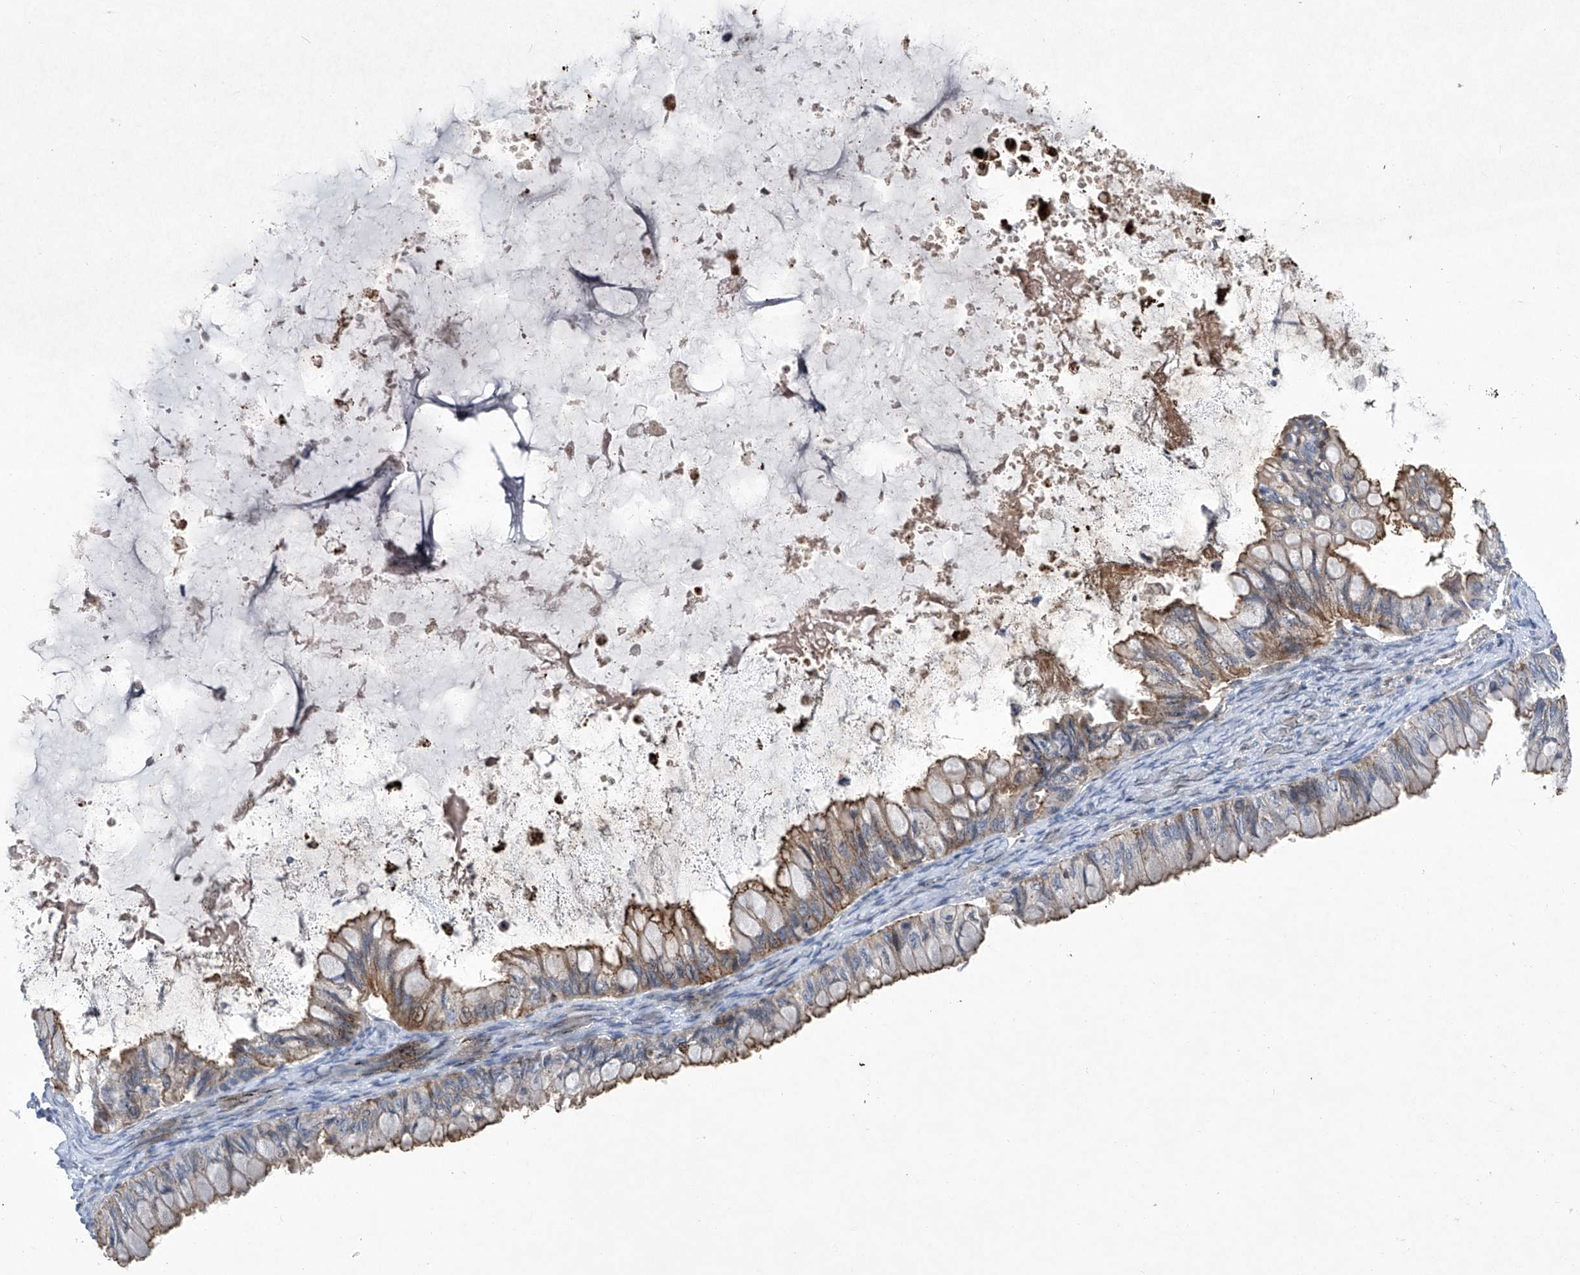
{"staining": {"intensity": "moderate", "quantity": "<25%", "location": "cytoplasmic/membranous"}, "tissue": "ovarian cancer", "cell_type": "Tumor cells", "image_type": "cancer", "snomed": [{"axis": "morphology", "description": "Cystadenocarcinoma, mucinous, NOS"}, {"axis": "topography", "description": "Ovary"}], "caption": "Immunohistochemical staining of human ovarian cancer (mucinous cystadenocarcinoma) exhibits moderate cytoplasmic/membranous protein expression in approximately <25% of tumor cells.", "gene": "CISH", "patient": {"sex": "female", "age": 80}}